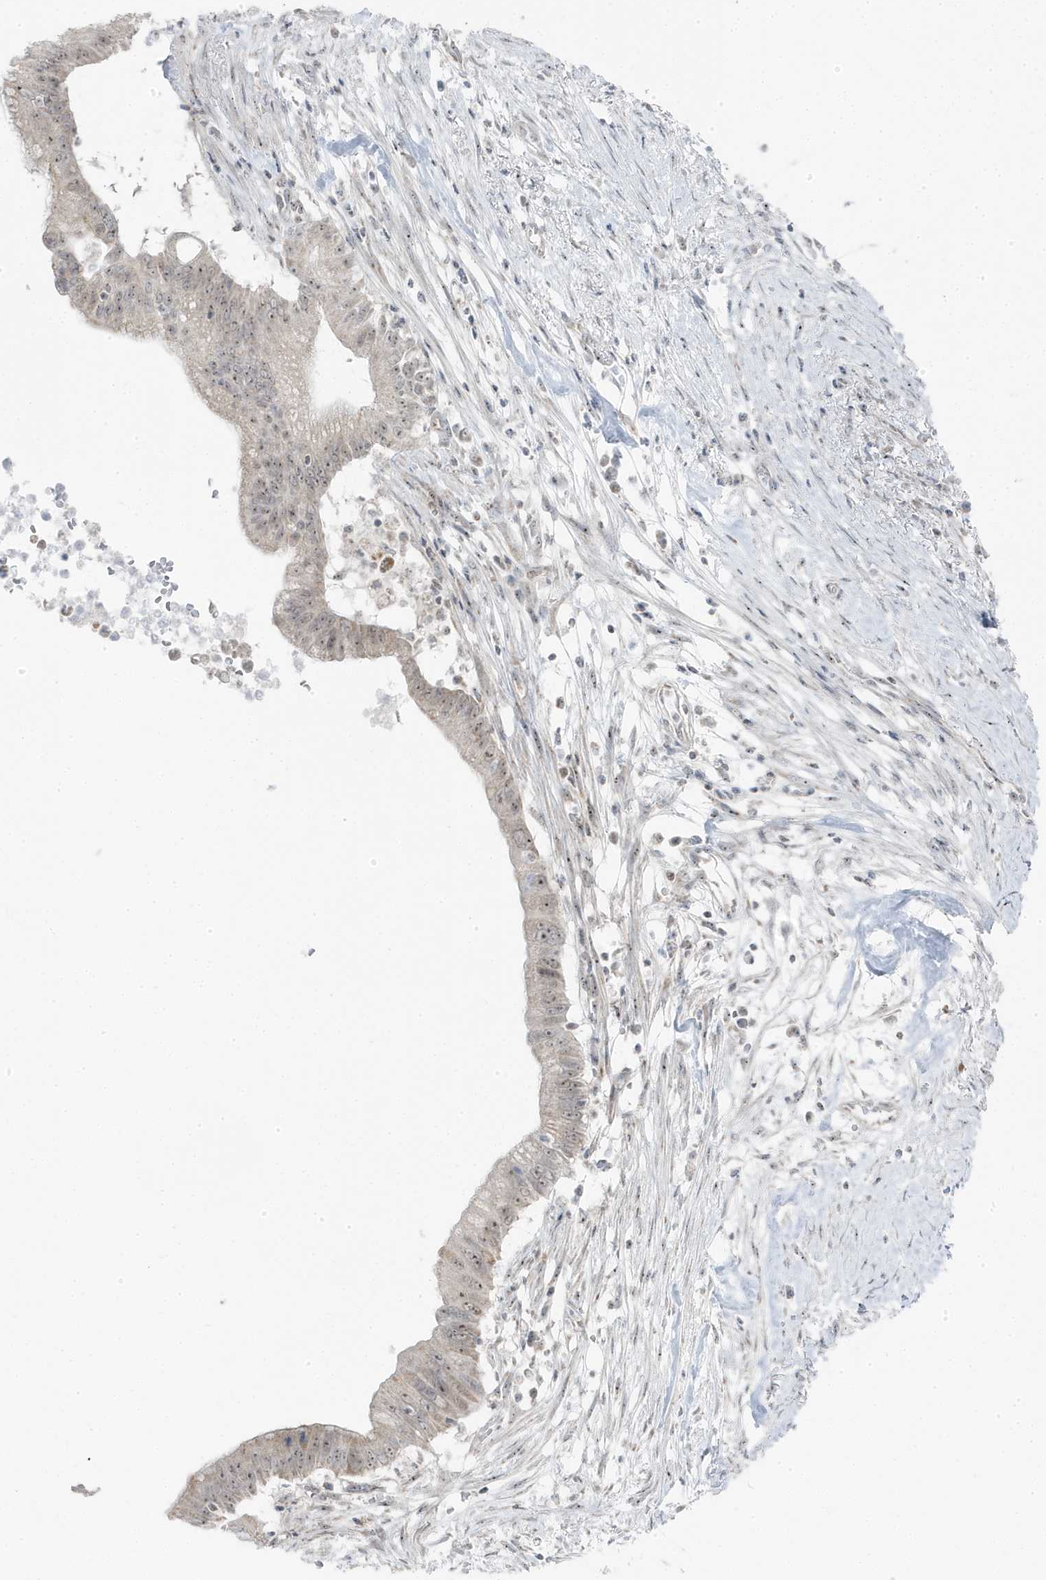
{"staining": {"intensity": "weak", "quantity": ">75%", "location": "nuclear"}, "tissue": "pancreatic cancer", "cell_type": "Tumor cells", "image_type": "cancer", "snomed": [{"axis": "morphology", "description": "Adenocarcinoma, NOS"}, {"axis": "topography", "description": "Pancreas"}], "caption": "Protein expression analysis of human pancreatic cancer (adenocarcinoma) reveals weak nuclear staining in approximately >75% of tumor cells. (brown staining indicates protein expression, while blue staining denotes nuclei).", "gene": "TSEN15", "patient": {"sex": "male", "age": 68}}